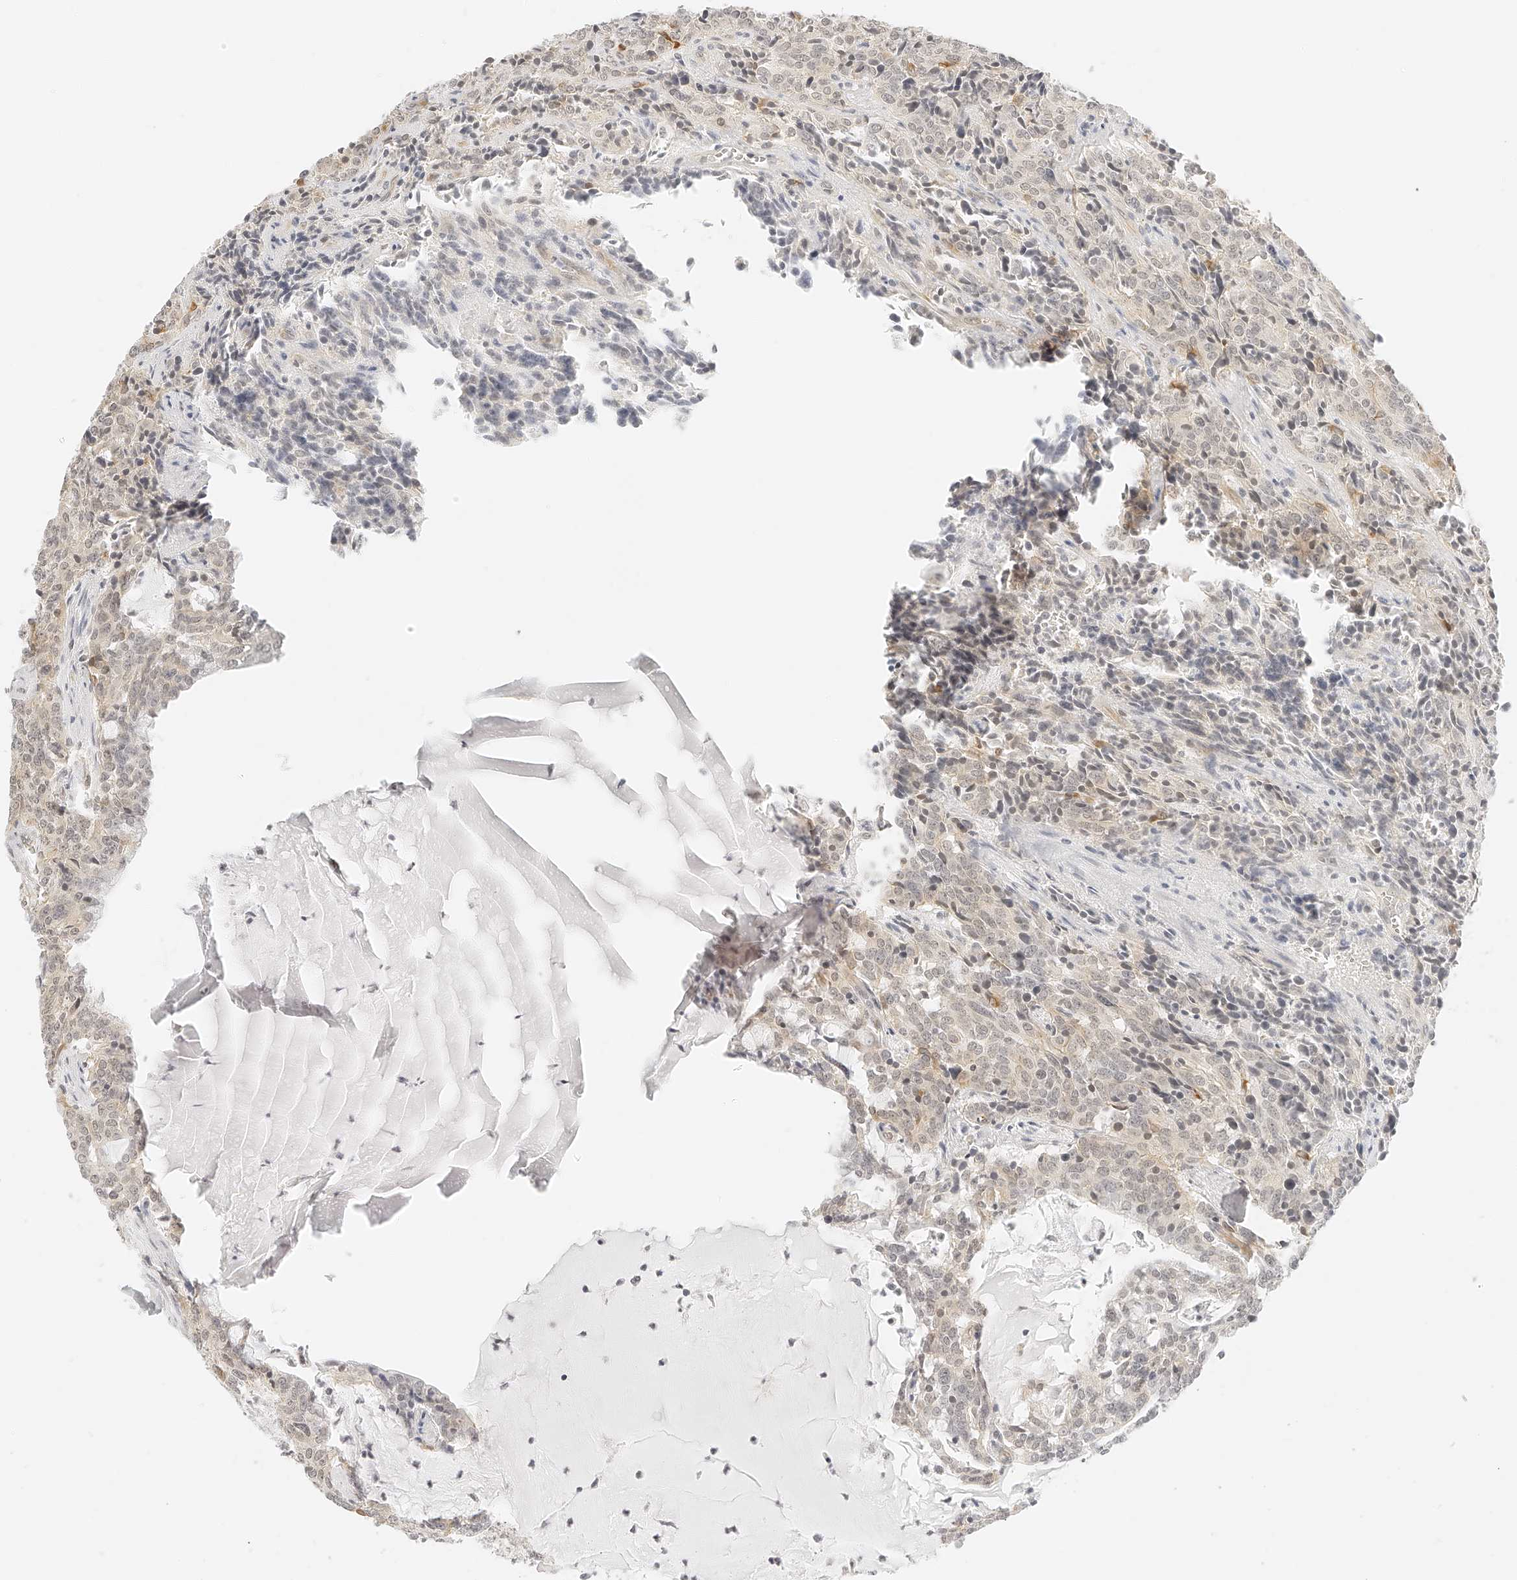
{"staining": {"intensity": "negative", "quantity": "none", "location": "none"}, "tissue": "carcinoid", "cell_type": "Tumor cells", "image_type": "cancer", "snomed": [{"axis": "morphology", "description": "Carcinoid, malignant, NOS"}, {"axis": "topography", "description": "Lung"}], "caption": "Human malignant carcinoid stained for a protein using immunohistochemistry exhibits no positivity in tumor cells.", "gene": "ZFP69", "patient": {"sex": "female", "age": 46}}